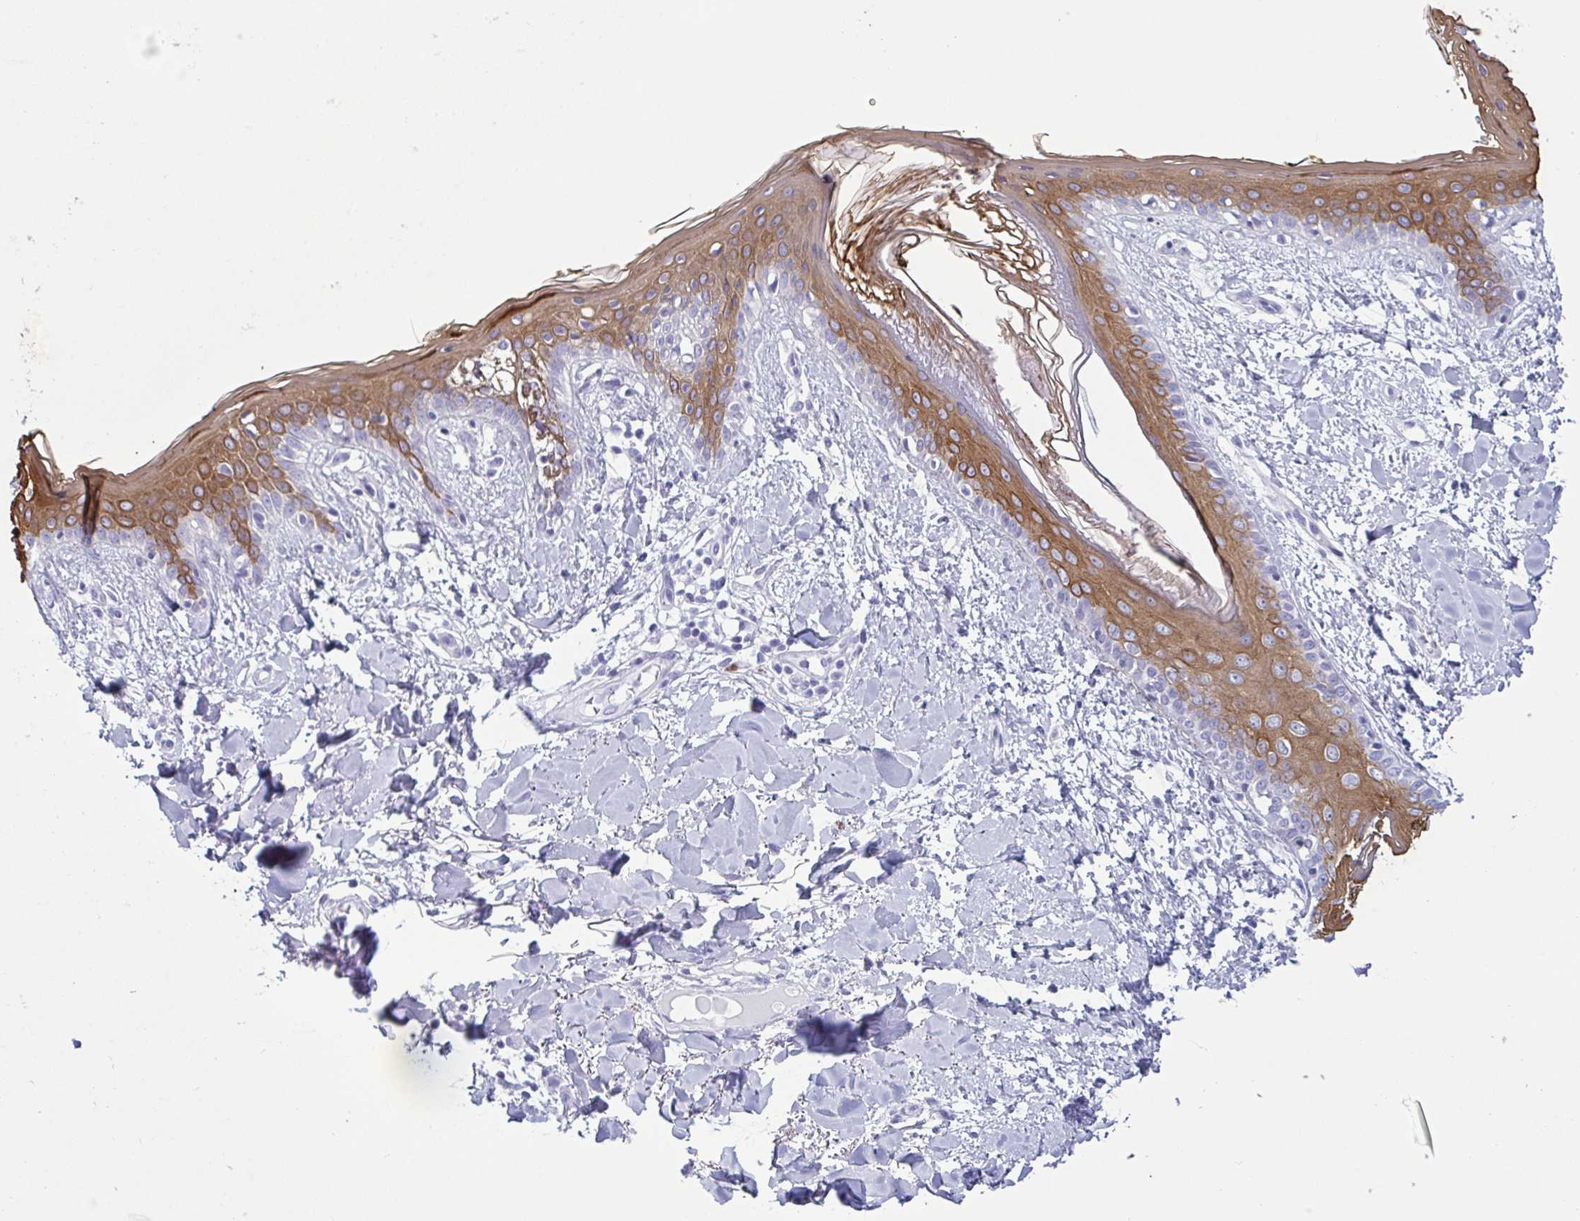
{"staining": {"intensity": "negative", "quantity": "none", "location": "none"}, "tissue": "skin", "cell_type": "Fibroblasts", "image_type": "normal", "snomed": [{"axis": "morphology", "description": "Normal tissue, NOS"}, {"axis": "topography", "description": "Skin"}], "caption": "This image is of normal skin stained with immunohistochemistry to label a protein in brown with the nuclei are counter-stained blue. There is no expression in fibroblasts. Nuclei are stained in blue.", "gene": "KRT10", "patient": {"sex": "female", "age": 34}}